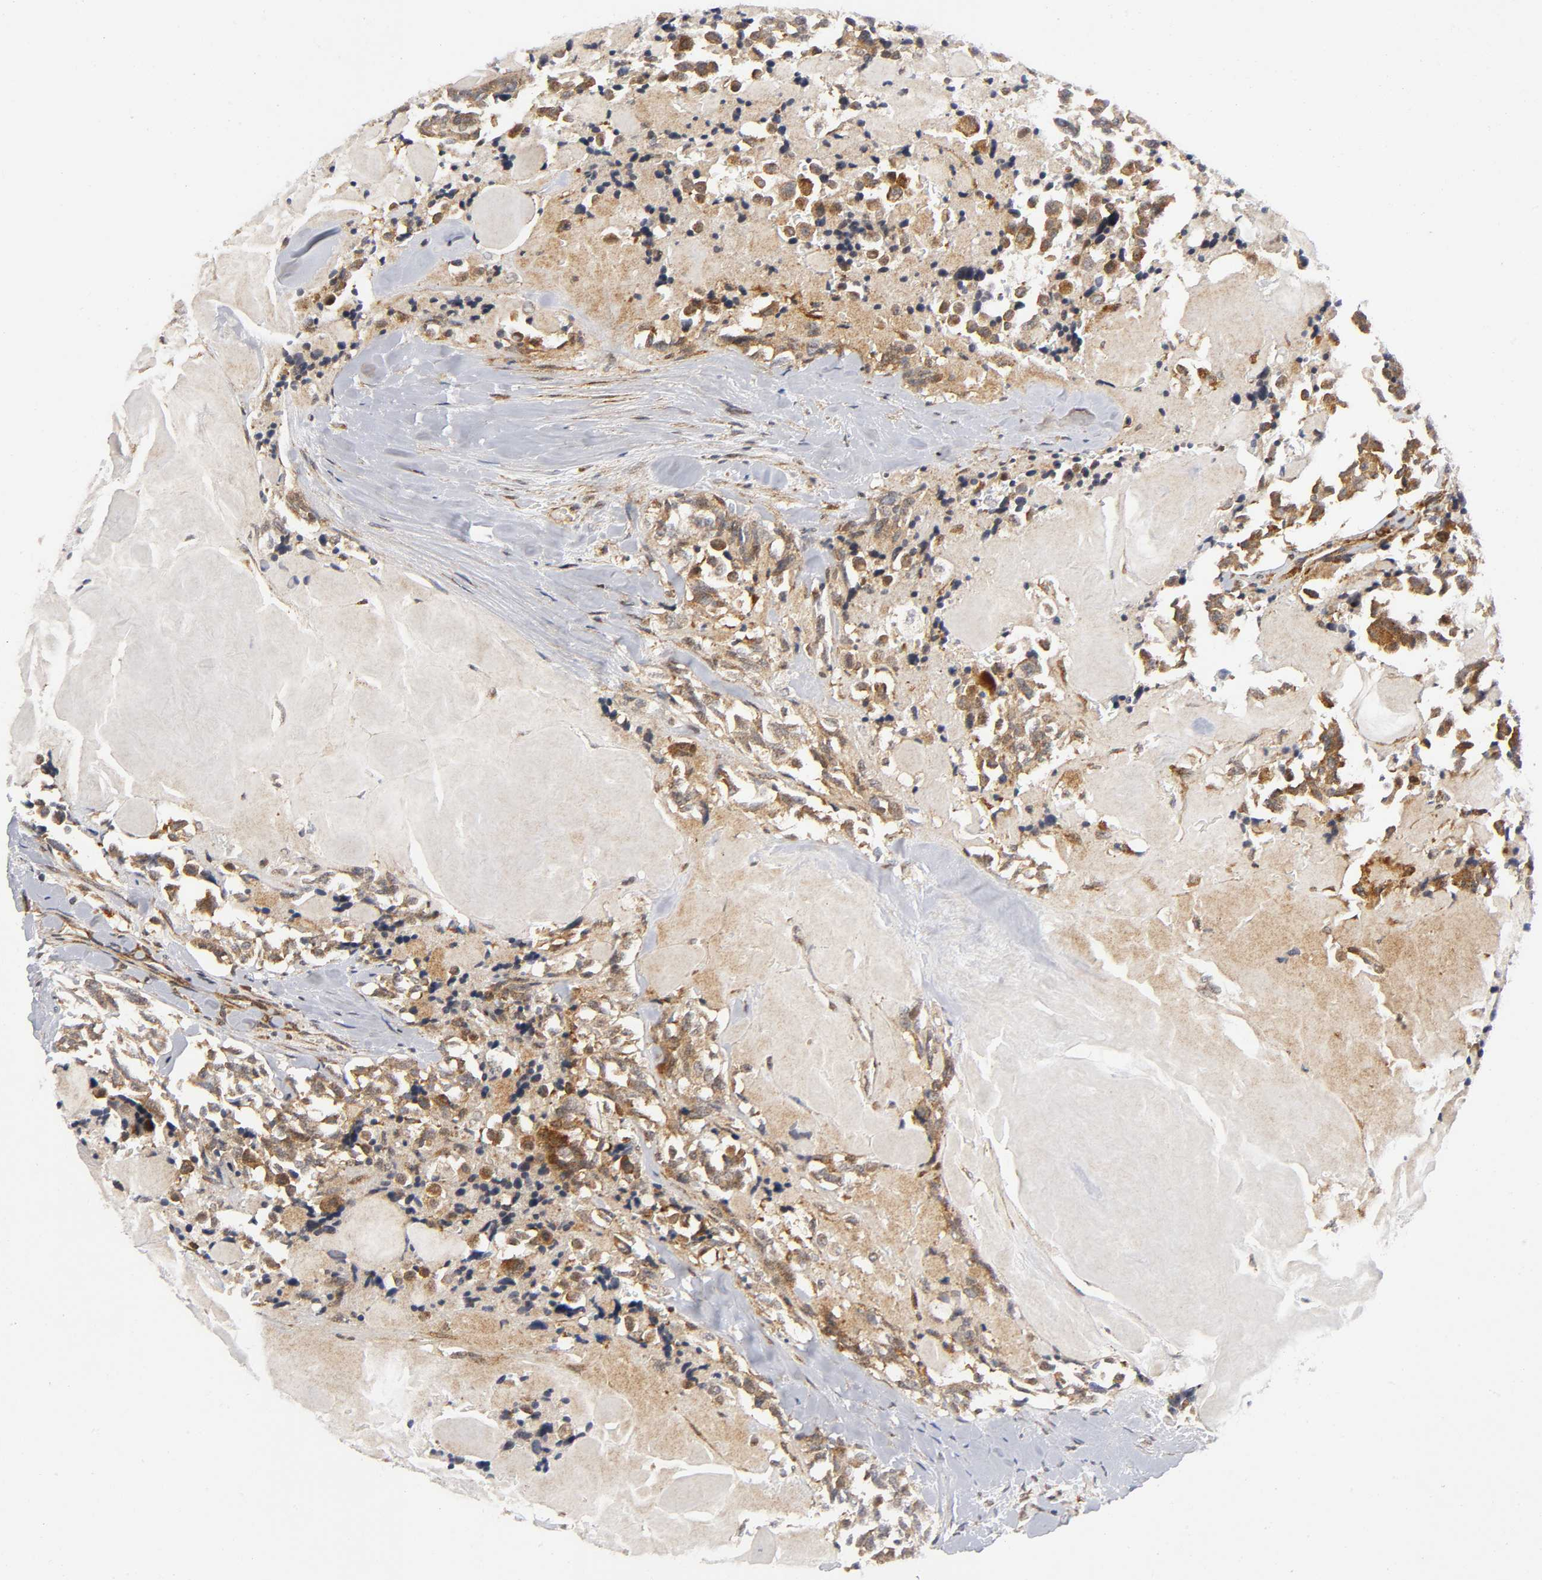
{"staining": {"intensity": "moderate", "quantity": ">75%", "location": "cytoplasmic/membranous"}, "tissue": "thyroid cancer", "cell_type": "Tumor cells", "image_type": "cancer", "snomed": [{"axis": "morphology", "description": "Carcinoma, NOS"}, {"axis": "morphology", "description": "Carcinoid, malignant, NOS"}, {"axis": "topography", "description": "Thyroid gland"}], "caption": "Thyroid cancer stained for a protein displays moderate cytoplasmic/membranous positivity in tumor cells.", "gene": "EIF5", "patient": {"sex": "male", "age": 33}}